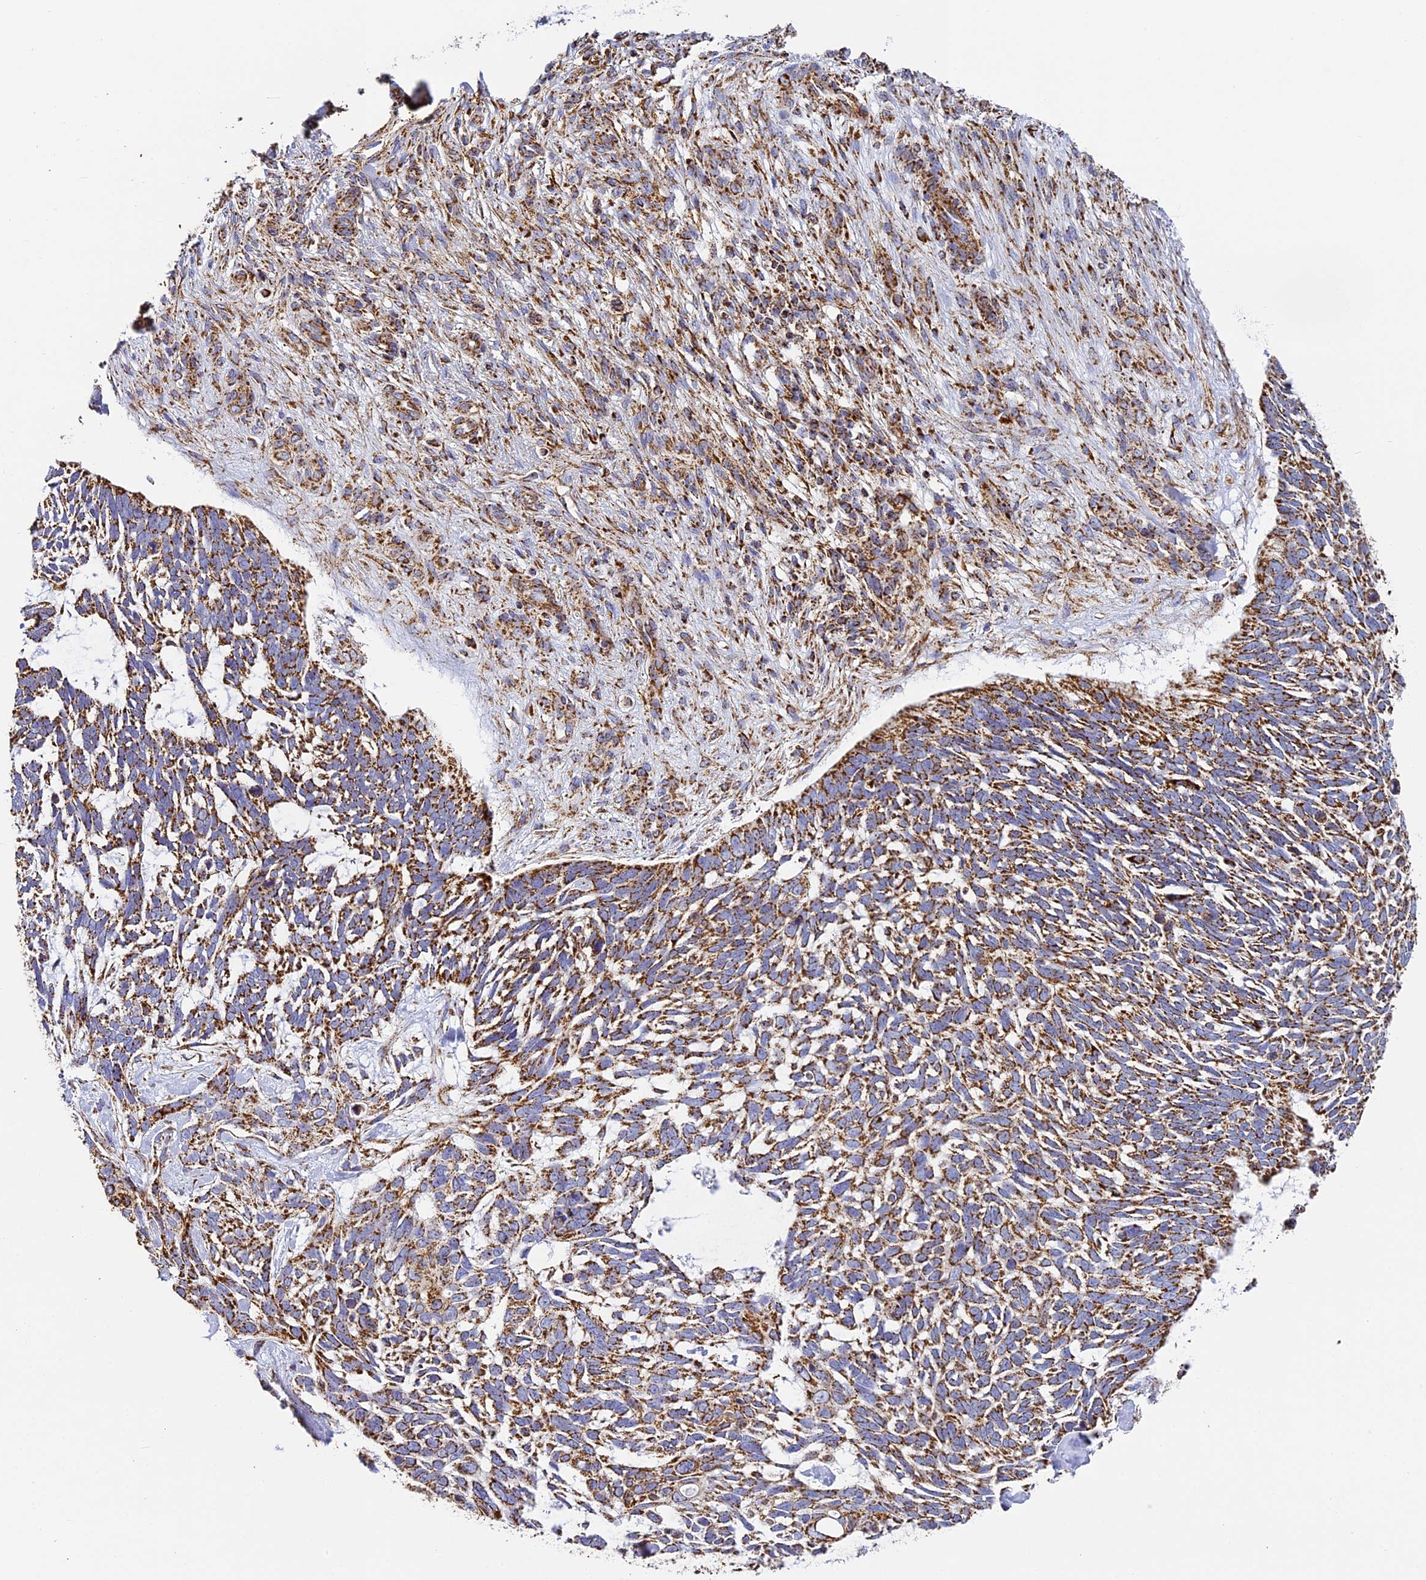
{"staining": {"intensity": "strong", "quantity": ">75%", "location": "cytoplasmic/membranous"}, "tissue": "skin cancer", "cell_type": "Tumor cells", "image_type": "cancer", "snomed": [{"axis": "morphology", "description": "Basal cell carcinoma"}, {"axis": "topography", "description": "Skin"}], "caption": "Protein expression analysis of skin cancer (basal cell carcinoma) displays strong cytoplasmic/membranous expression in approximately >75% of tumor cells.", "gene": "STK17A", "patient": {"sex": "male", "age": 88}}